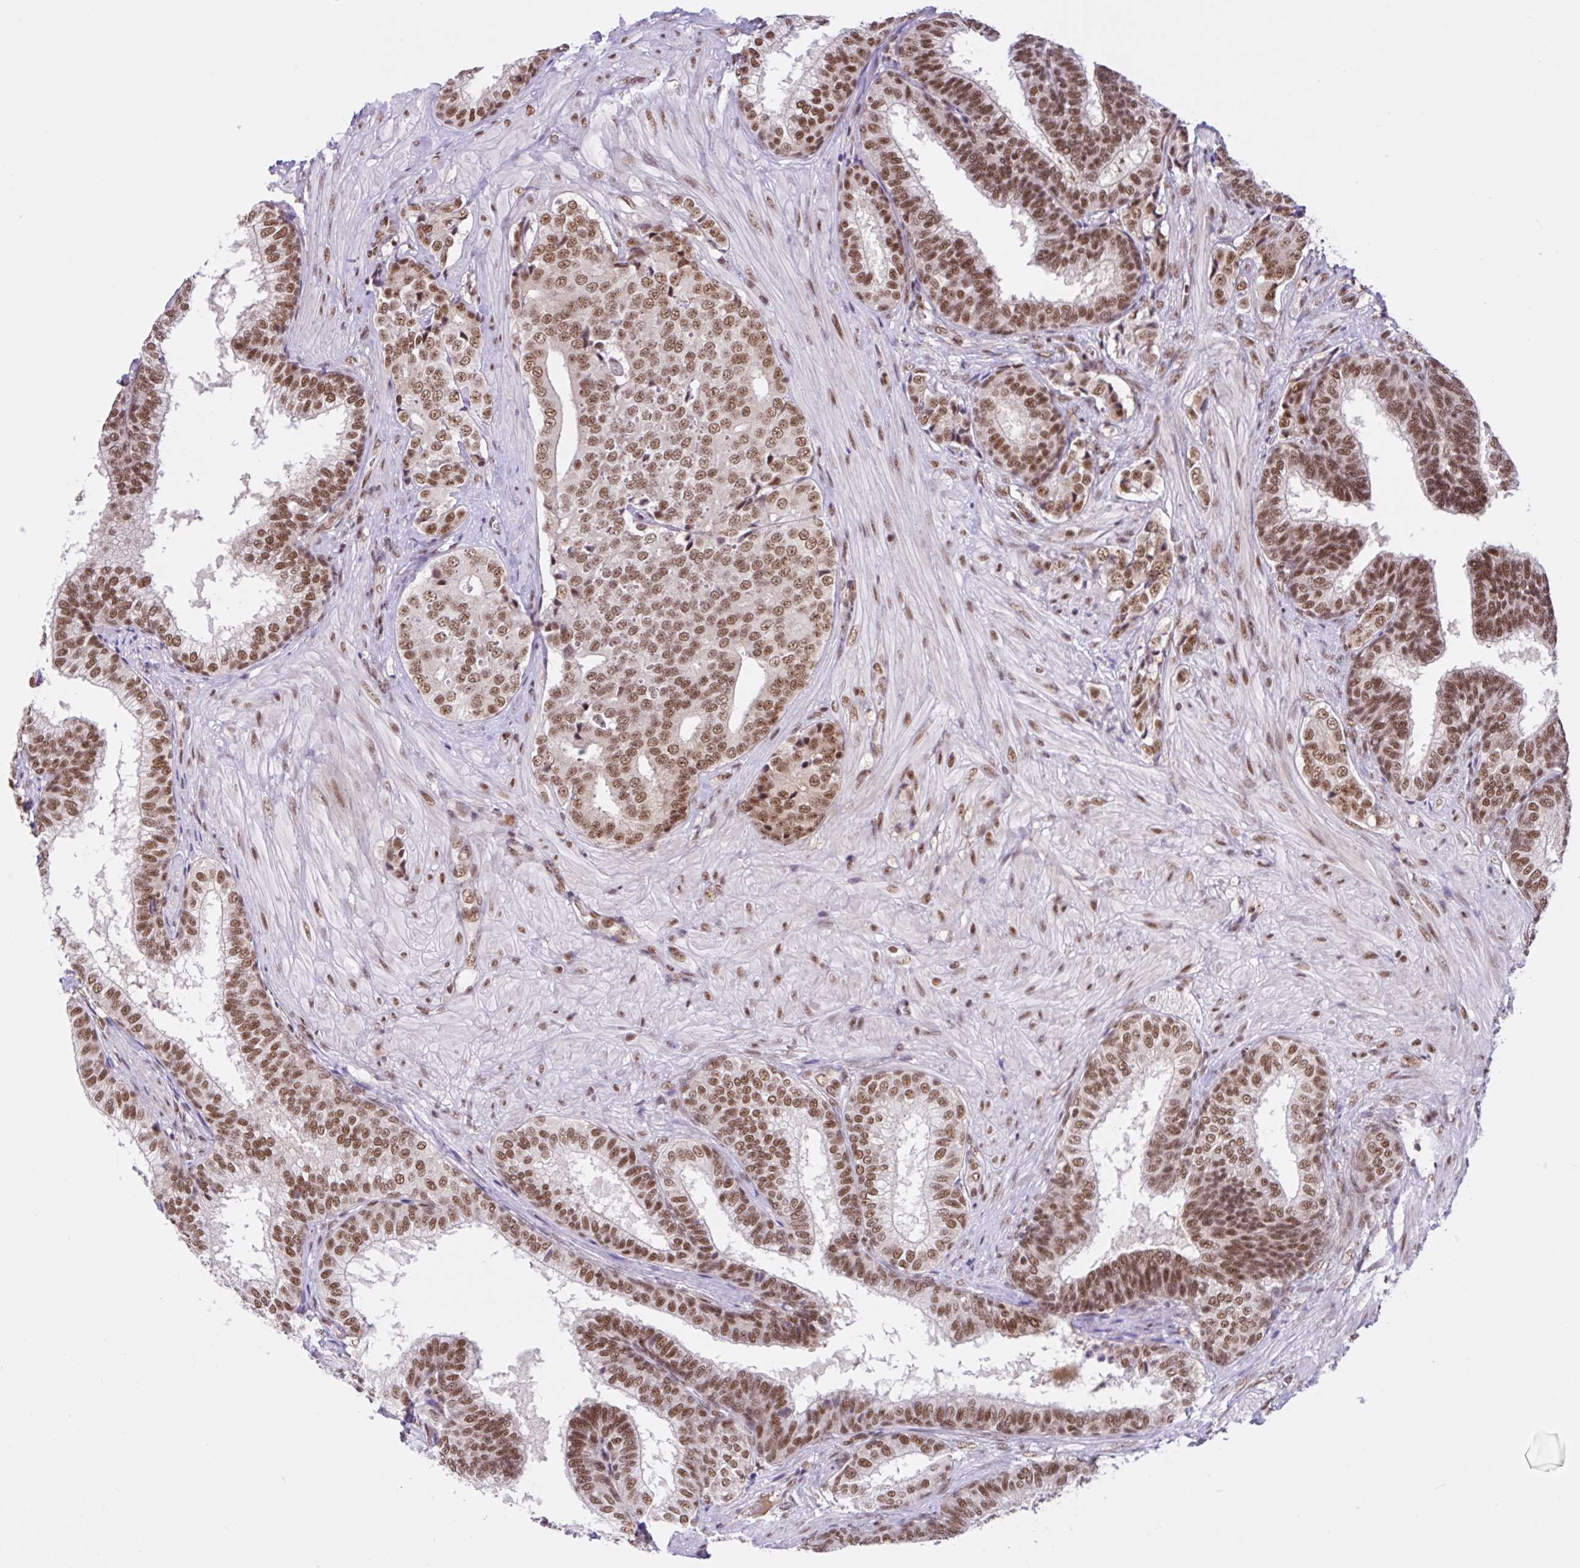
{"staining": {"intensity": "moderate", "quantity": ">75%", "location": "nuclear"}, "tissue": "prostate cancer", "cell_type": "Tumor cells", "image_type": "cancer", "snomed": [{"axis": "morphology", "description": "Adenocarcinoma, High grade"}, {"axis": "topography", "description": "Prostate"}], "caption": "Human prostate cancer (adenocarcinoma (high-grade)) stained with a brown dye reveals moderate nuclear positive expression in about >75% of tumor cells.", "gene": "CCDC12", "patient": {"sex": "male", "age": 62}}